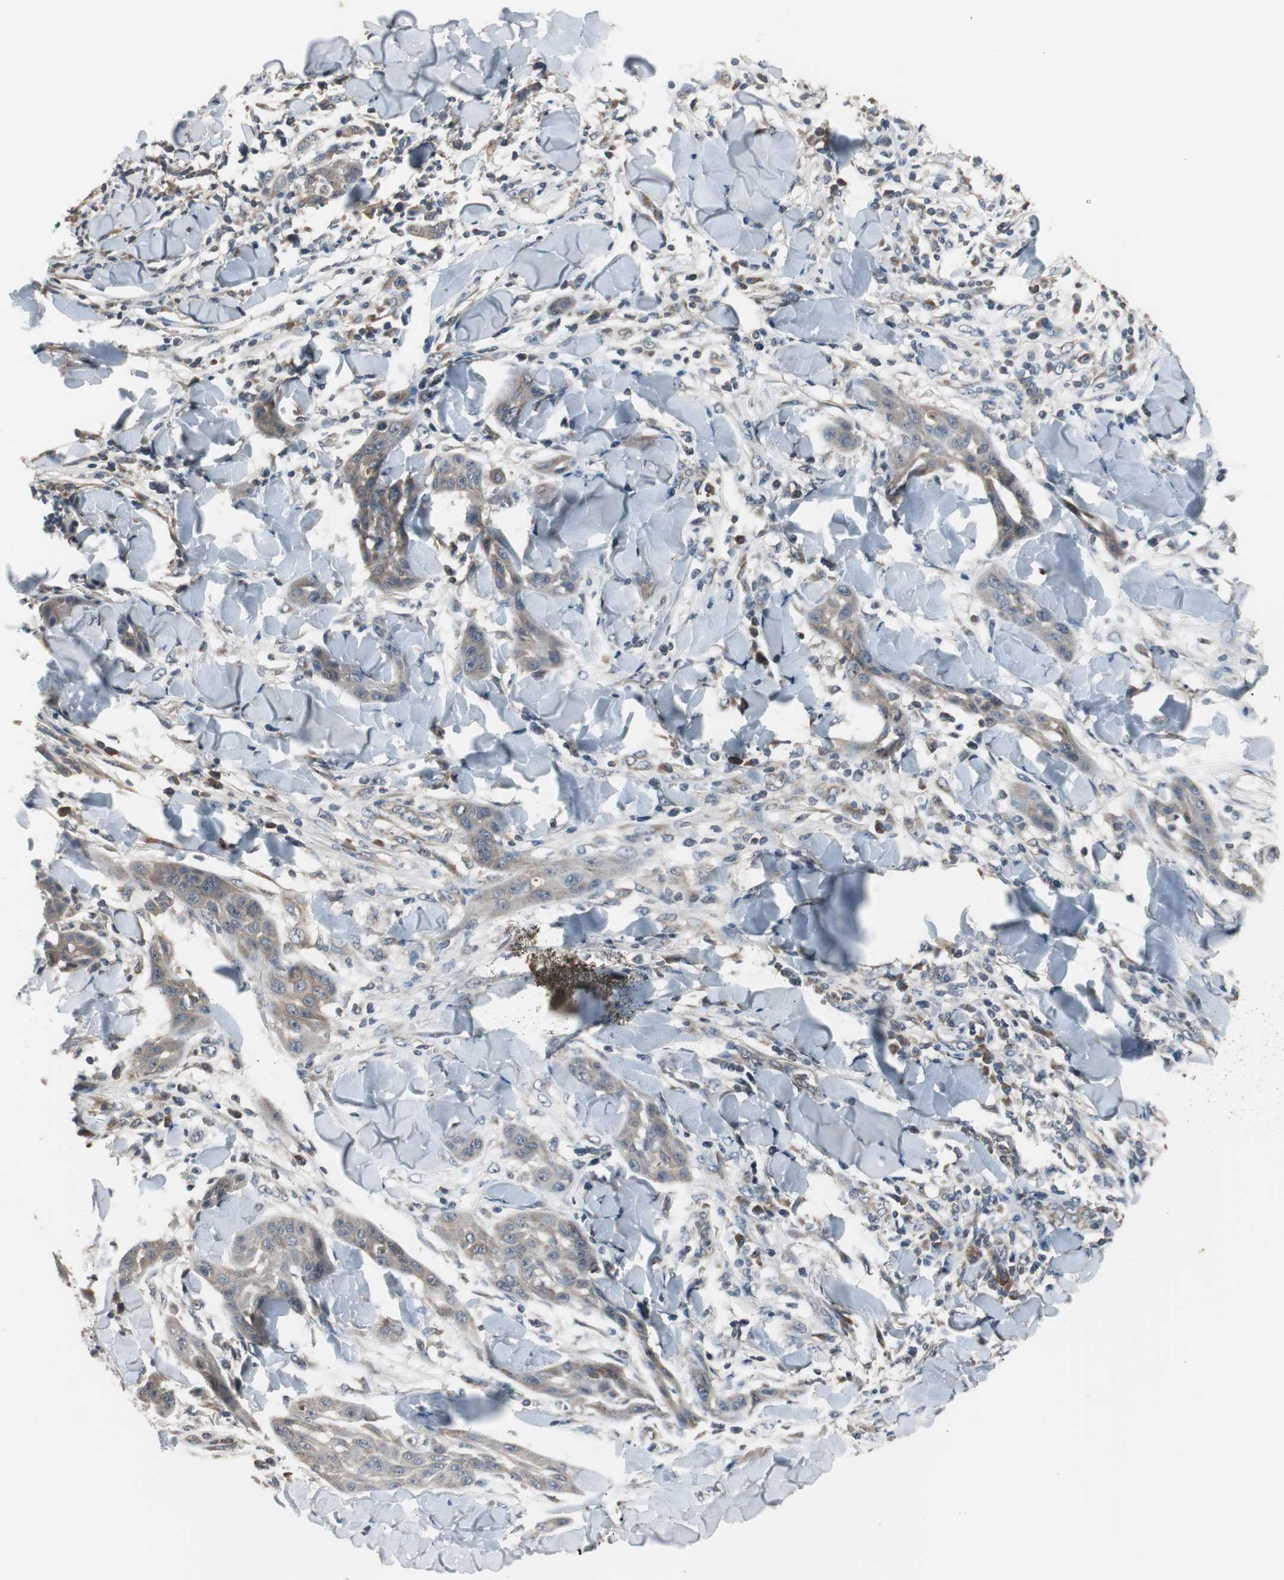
{"staining": {"intensity": "weak", "quantity": ">75%", "location": "cytoplasmic/membranous"}, "tissue": "skin cancer", "cell_type": "Tumor cells", "image_type": "cancer", "snomed": [{"axis": "morphology", "description": "Squamous cell carcinoma, NOS"}, {"axis": "topography", "description": "Skin"}], "caption": "Brown immunohistochemical staining in human skin cancer exhibits weak cytoplasmic/membranous positivity in approximately >75% of tumor cells. Immunohistochemistry stains the protein of interest in brown and the nuclei are stained blue.", "gene": "ZMPSTE24", "patient": {"sex": "male", "age": 24}}